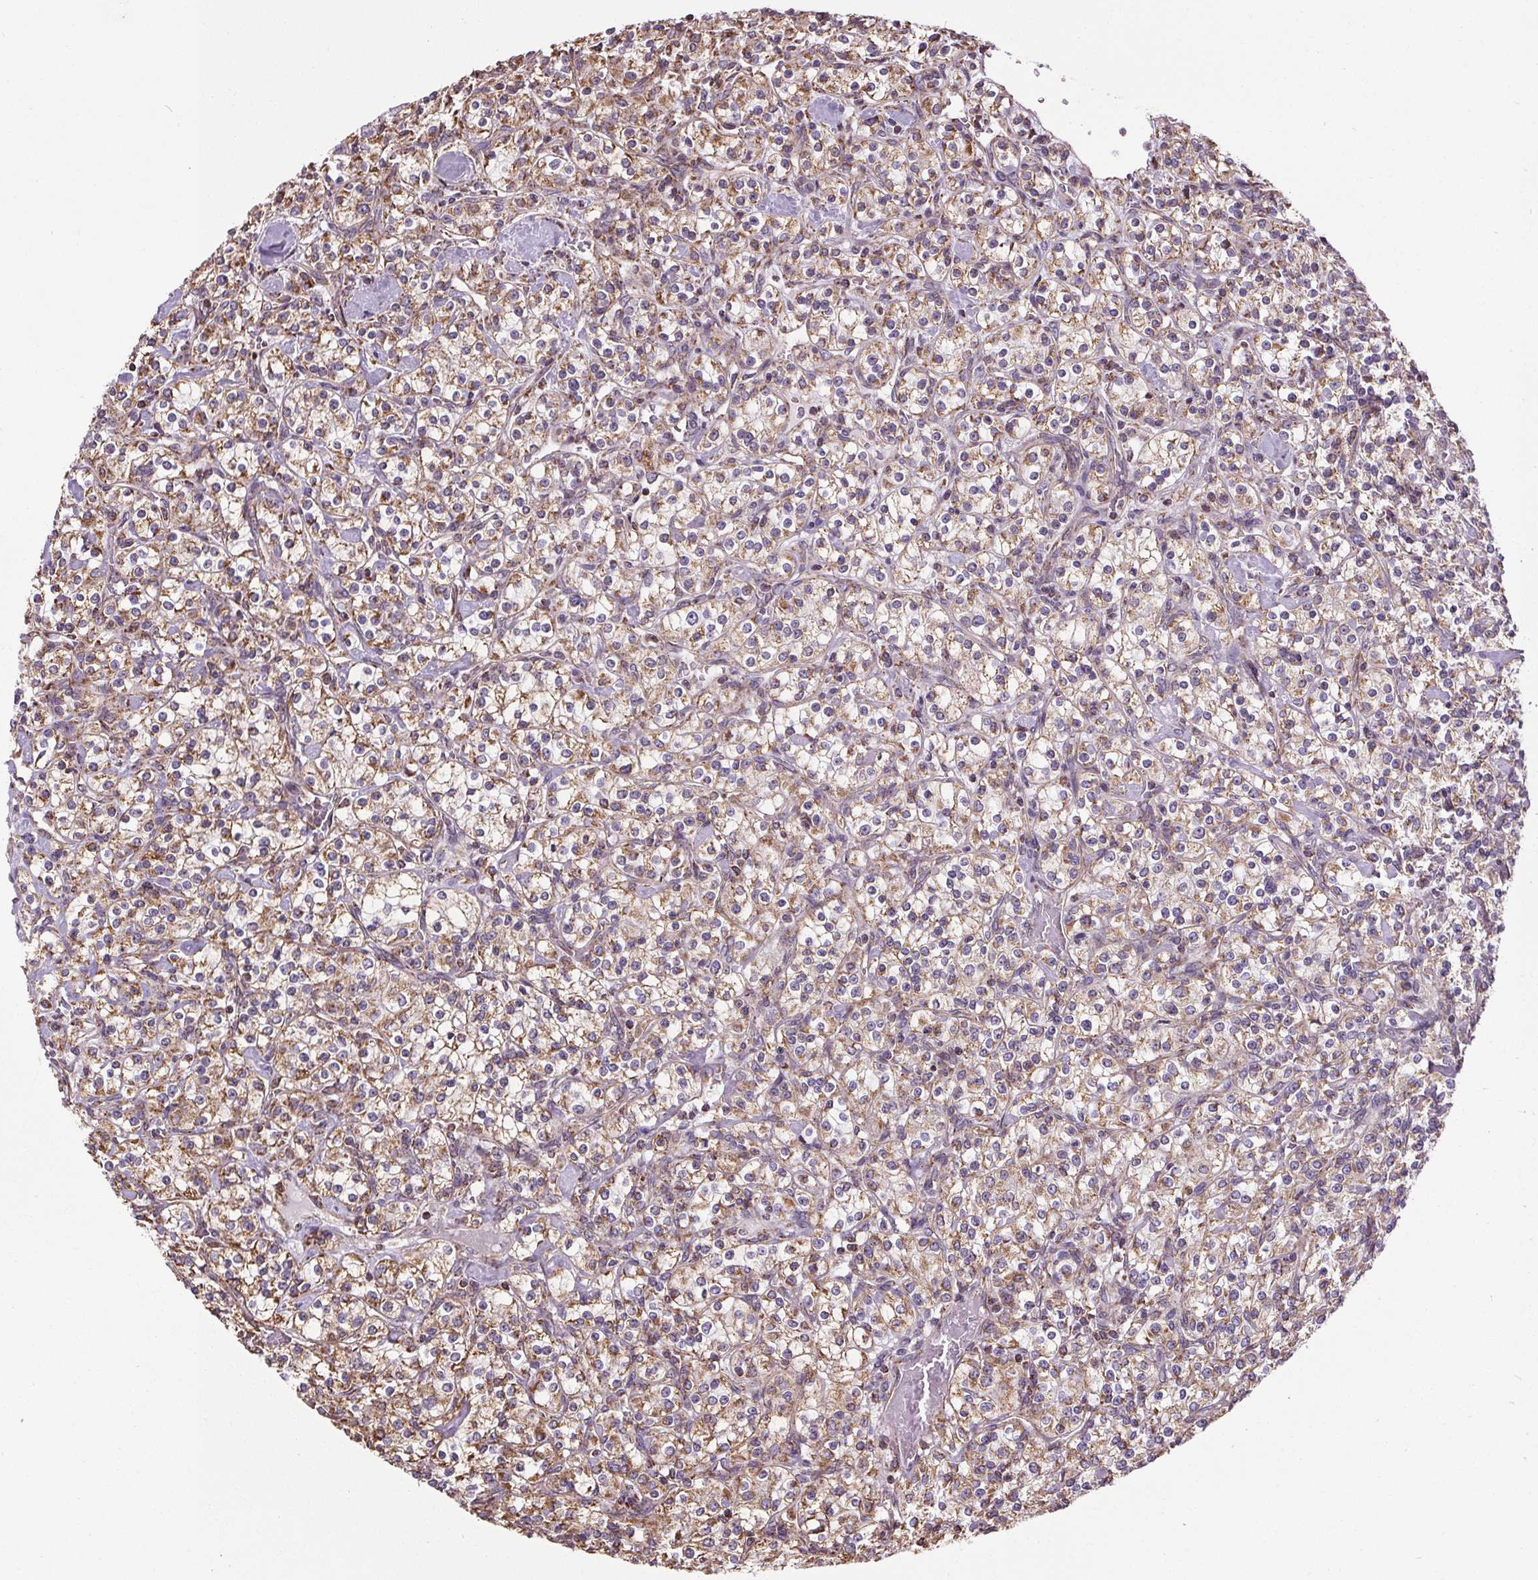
{"staining": {"intensity": "moderate", "quantity": "<25%", "location": "cytoplasmic/membranous"}, "tissue": "renal cancer", "cell_type": "Tumor cells", "image_type": "cancer", "snomed": [{"axis": "morphology", "description": "Adenocarcinoma, NOS"}, {"axis": "topography", "description": "Kidney"}], "caption": "Brown immunohistochemical staining in human renal adenocarcinoma exhibits moderate cytoplasmic/membranous positivity in approximately <25% of tumor cells.", "gene": "ZNF548", "patient": {"sex": "male", "age": 77}}